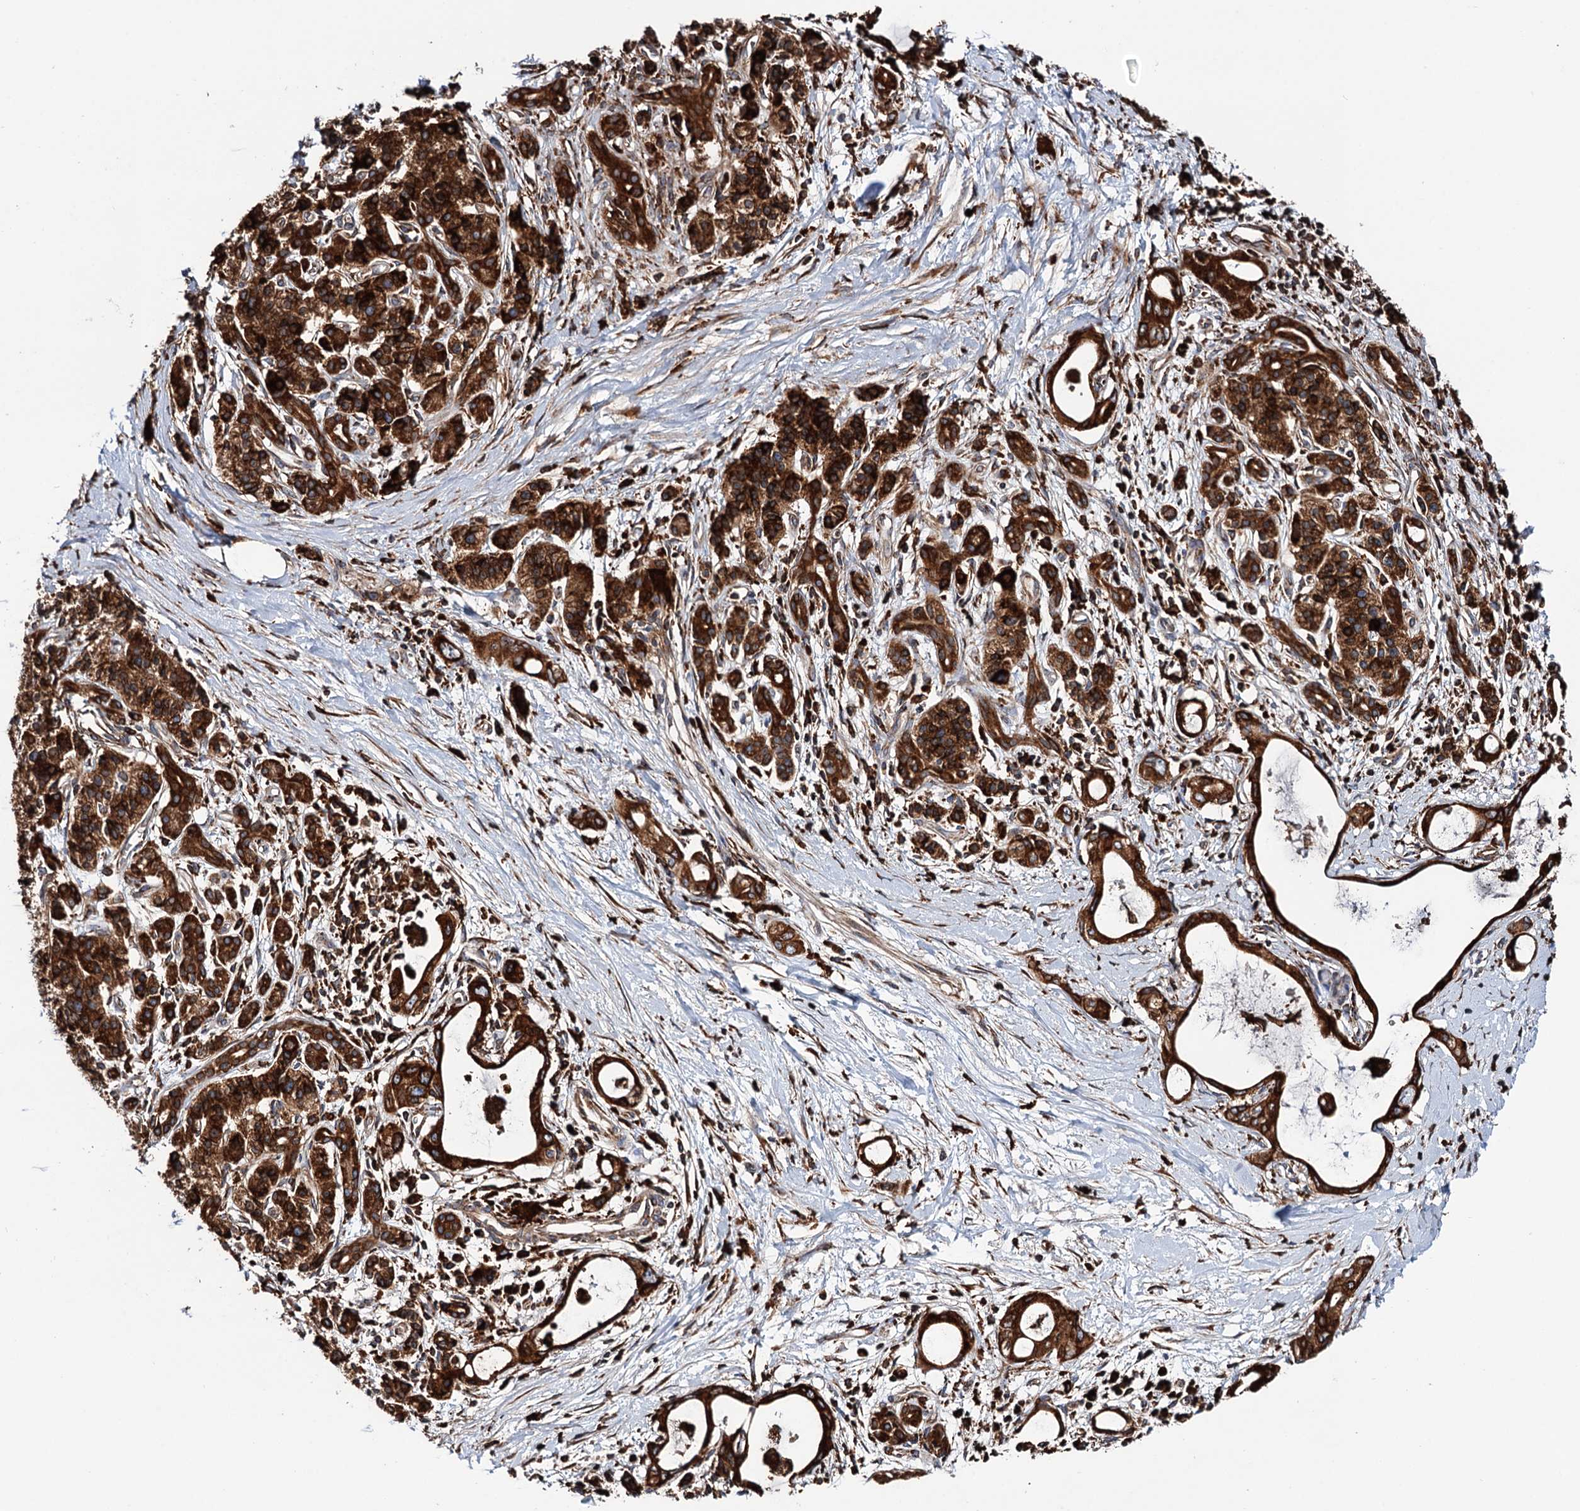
{"staining": {"intensity": "strong", "quantity": ">75%", "location": "cytoplasmic/membranous"}, "tissue": "pancreatic cancer", "cell_type": "Tumor cells", "image_type": "cancer", "snomed": [{"axis": "morphology", "description": "Adenocarcinoma, NOS"}, {"axis": "topography", "description": "Pancreas"}], "caption": "Protein staining shows strong cytoplasmic/membranous expression in approximately >75% of tumor cells in pancreatic adenocarcinoma.", "gene": "ERP29", "patient": {"sex": "male", "age": 72}}